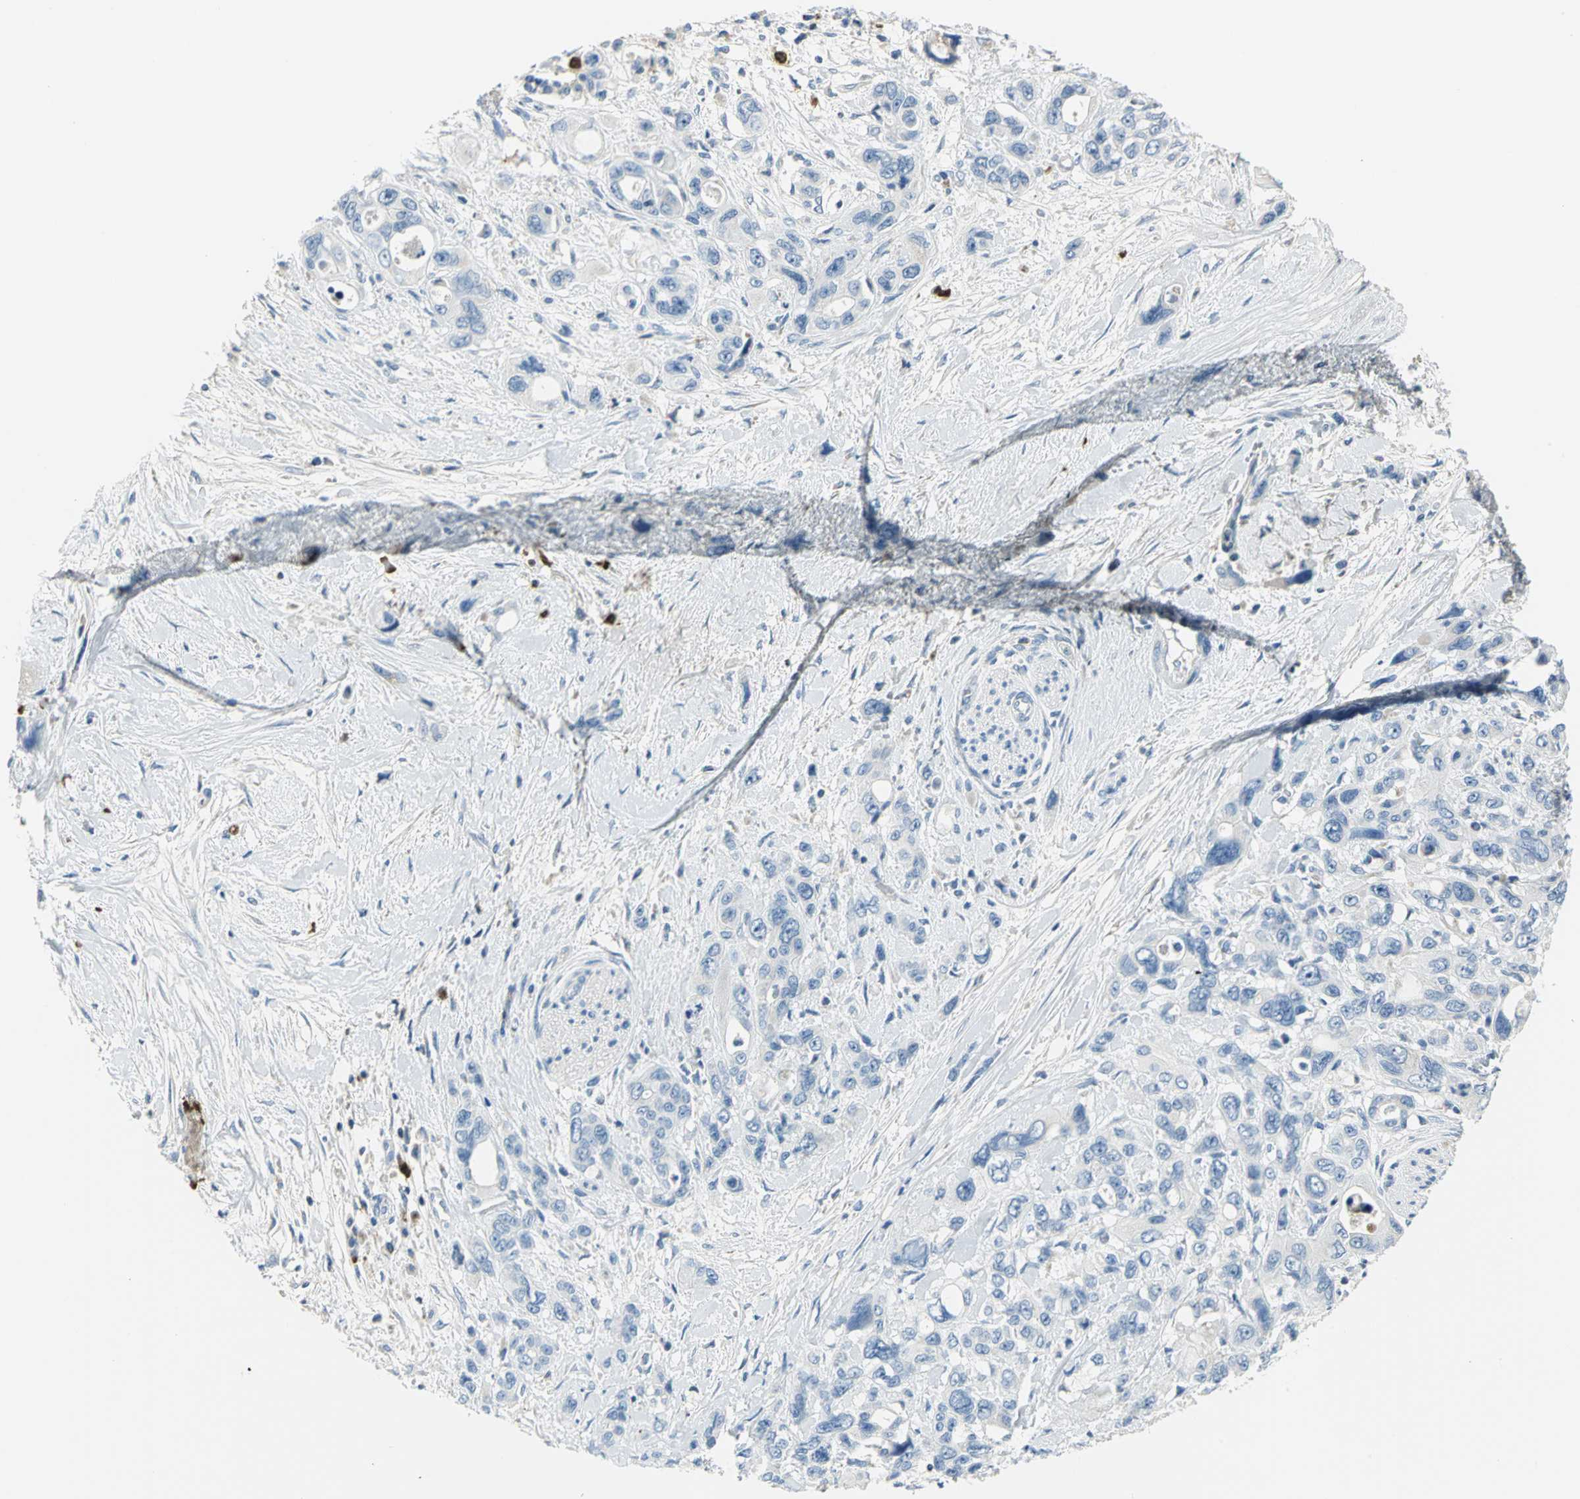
{"staining": {"intensity": "negative", "quantity": "none", "location": "none"}, "tissue": "pancreatic cancer", "cell_type": "Tumor cells", "image_type": "cancer", "snomed": [{"axis": "morphology", "description": "Adenocarcinoma, NOS"}, {"axis": "topography", "description": "Pancreas"}], "caption": "Adenocarcinoma (pancreatic) stained for a protein using immunohistochemistry (IHC) shows no positivity tumor cells.", "gene": "ALOX15", "patient": {"sex": "male", "age": 46}}